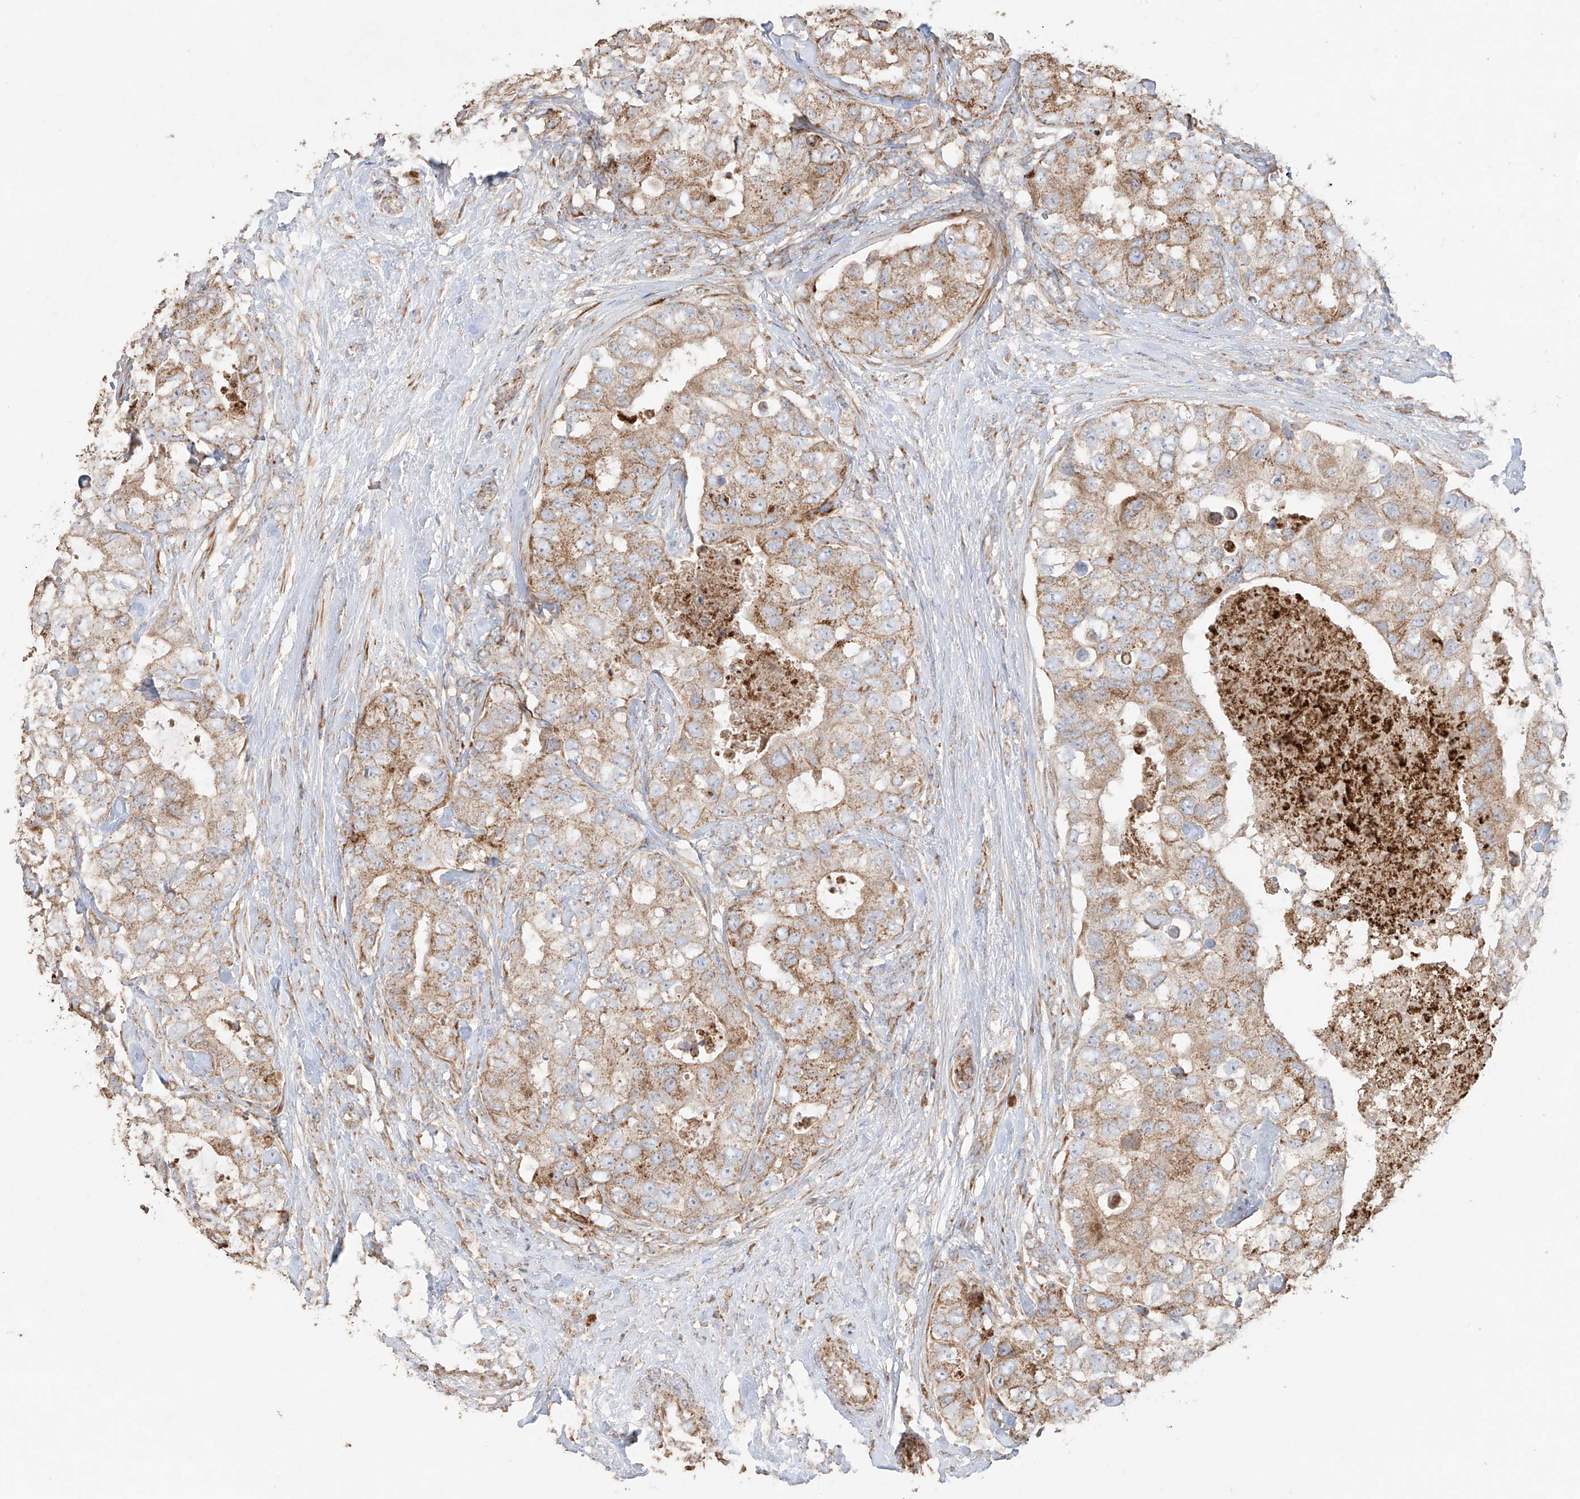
{"staining": {"intensity": "weak", "quantity": ">75%", "location": "cytoplasmic/membranous"}, "tissue": "breast cancer", "cell_type": "Tumor cells", "image_type": "cancer", "snomed": [{"axis": "morphology", "description": "Duct carcinoma"}, {"axis": "topography", "description": "Breast"}], "caption": "Immunohistochemistry micrograph of neoplastic tissue: intraductal carcinoma (breast) stained using immunohistochemistry (IHC) demonstrates low levels of weak protein expression localized specifically in the cytoplasmic/membranous of tumor cells, appearing as a cytoplasmic/membranous brown color.", "gene": "COLGALT2", "patient": {"sex": "female", "age": 62}}